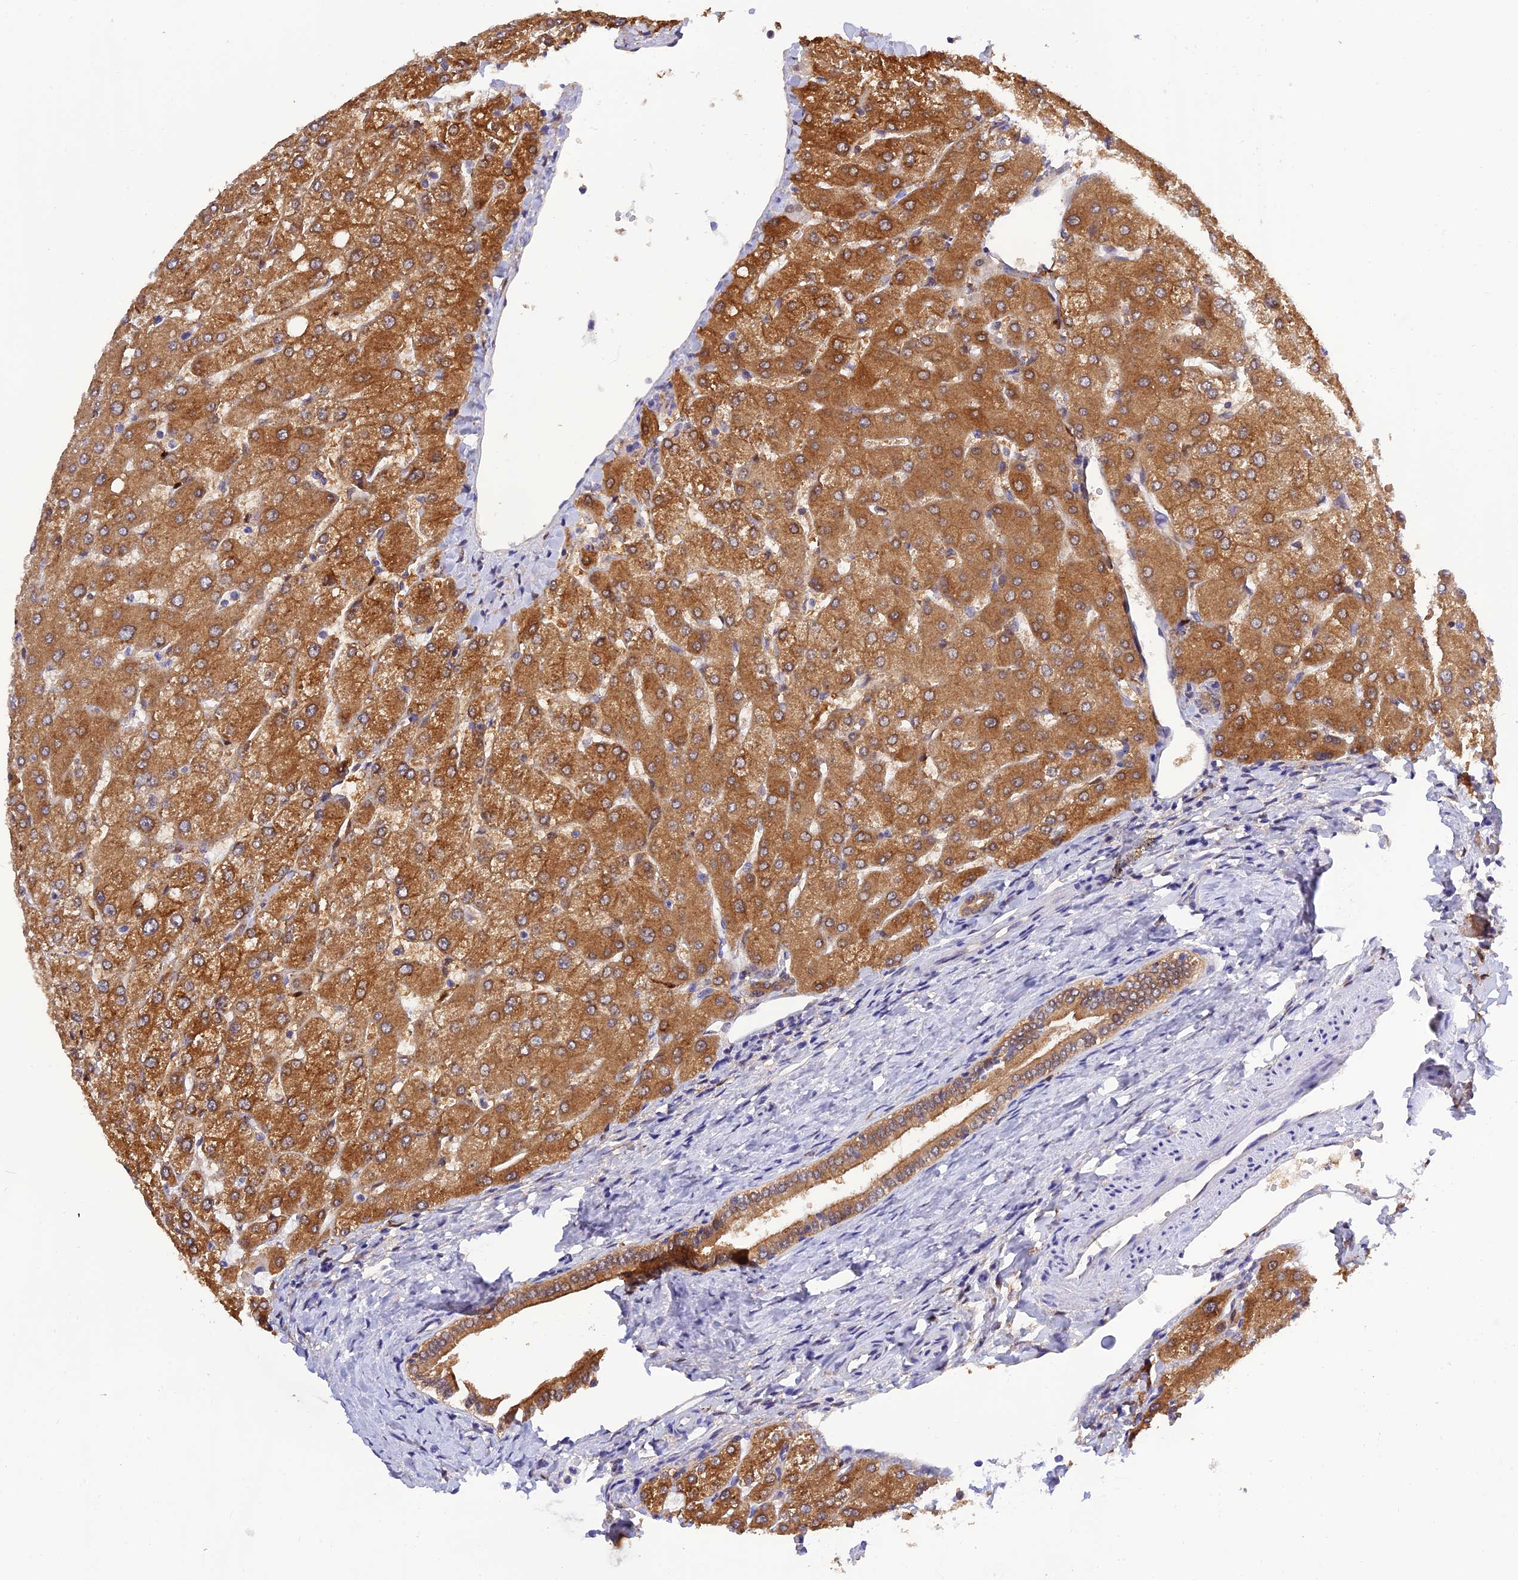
{"staining": {"intensity": "moderate", "quantity": ">75%", "location": "cytoplasmic/membranous"}, "tissue": "liver", "cell_type": "Cholangiocytes", "image_type": "normal", "snomed": [{"axis": "morphology", "description": "Normal tissue, NOS"}, {"axis": "topography", "description": "Liver"}], "caption": "Liver stained for a protein displays moderate cytoplasmic/membranous positivity in cholangiocytes. Ihc stains the protein of interest in brown and the nuclei are stained blue.", "gene": "MNS1", "patient": {"sex": "female", "age": 54}}